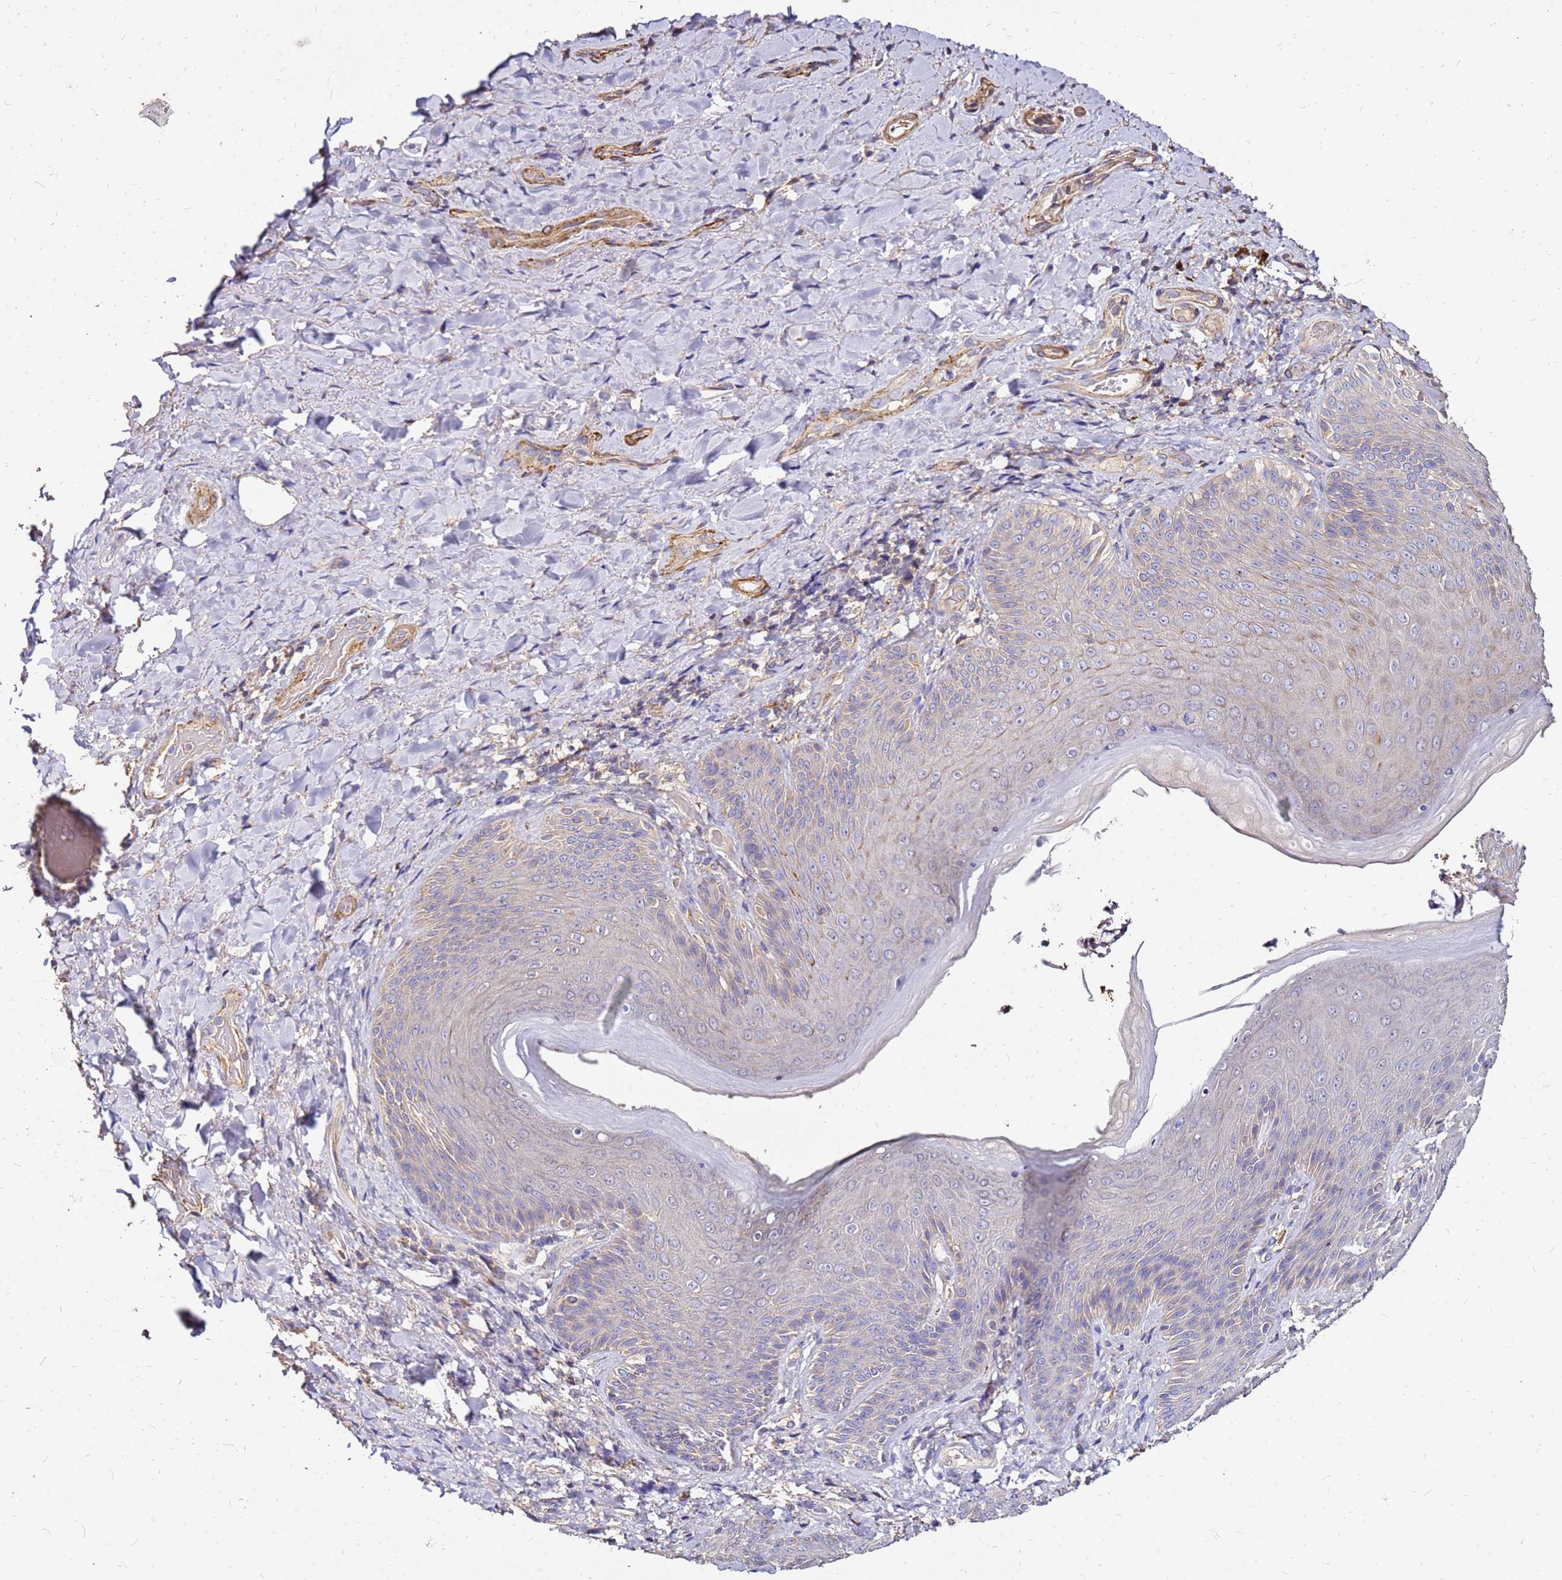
{"staining": {"intensity": "weak", "quantity": "<25%", "location": "cytoplasmic/membranous"}, "tissue": "skin", "cell_type": "Epidermal cells", "image_type": "normal", "snomed": [{"axis": "morphology", "description": "Normal tissue, NOS"}, {"axis": "topography", "description": "Anal"}], "caption": "A histopathology image of human skin is negative for staining in epidermal cells. (Brightfield microscopy of DAB (3,3'-diaminobenzidine) IHC at high magnification).", "gene": "EXD3", "patient": {"sex": "female", "age": 89}}